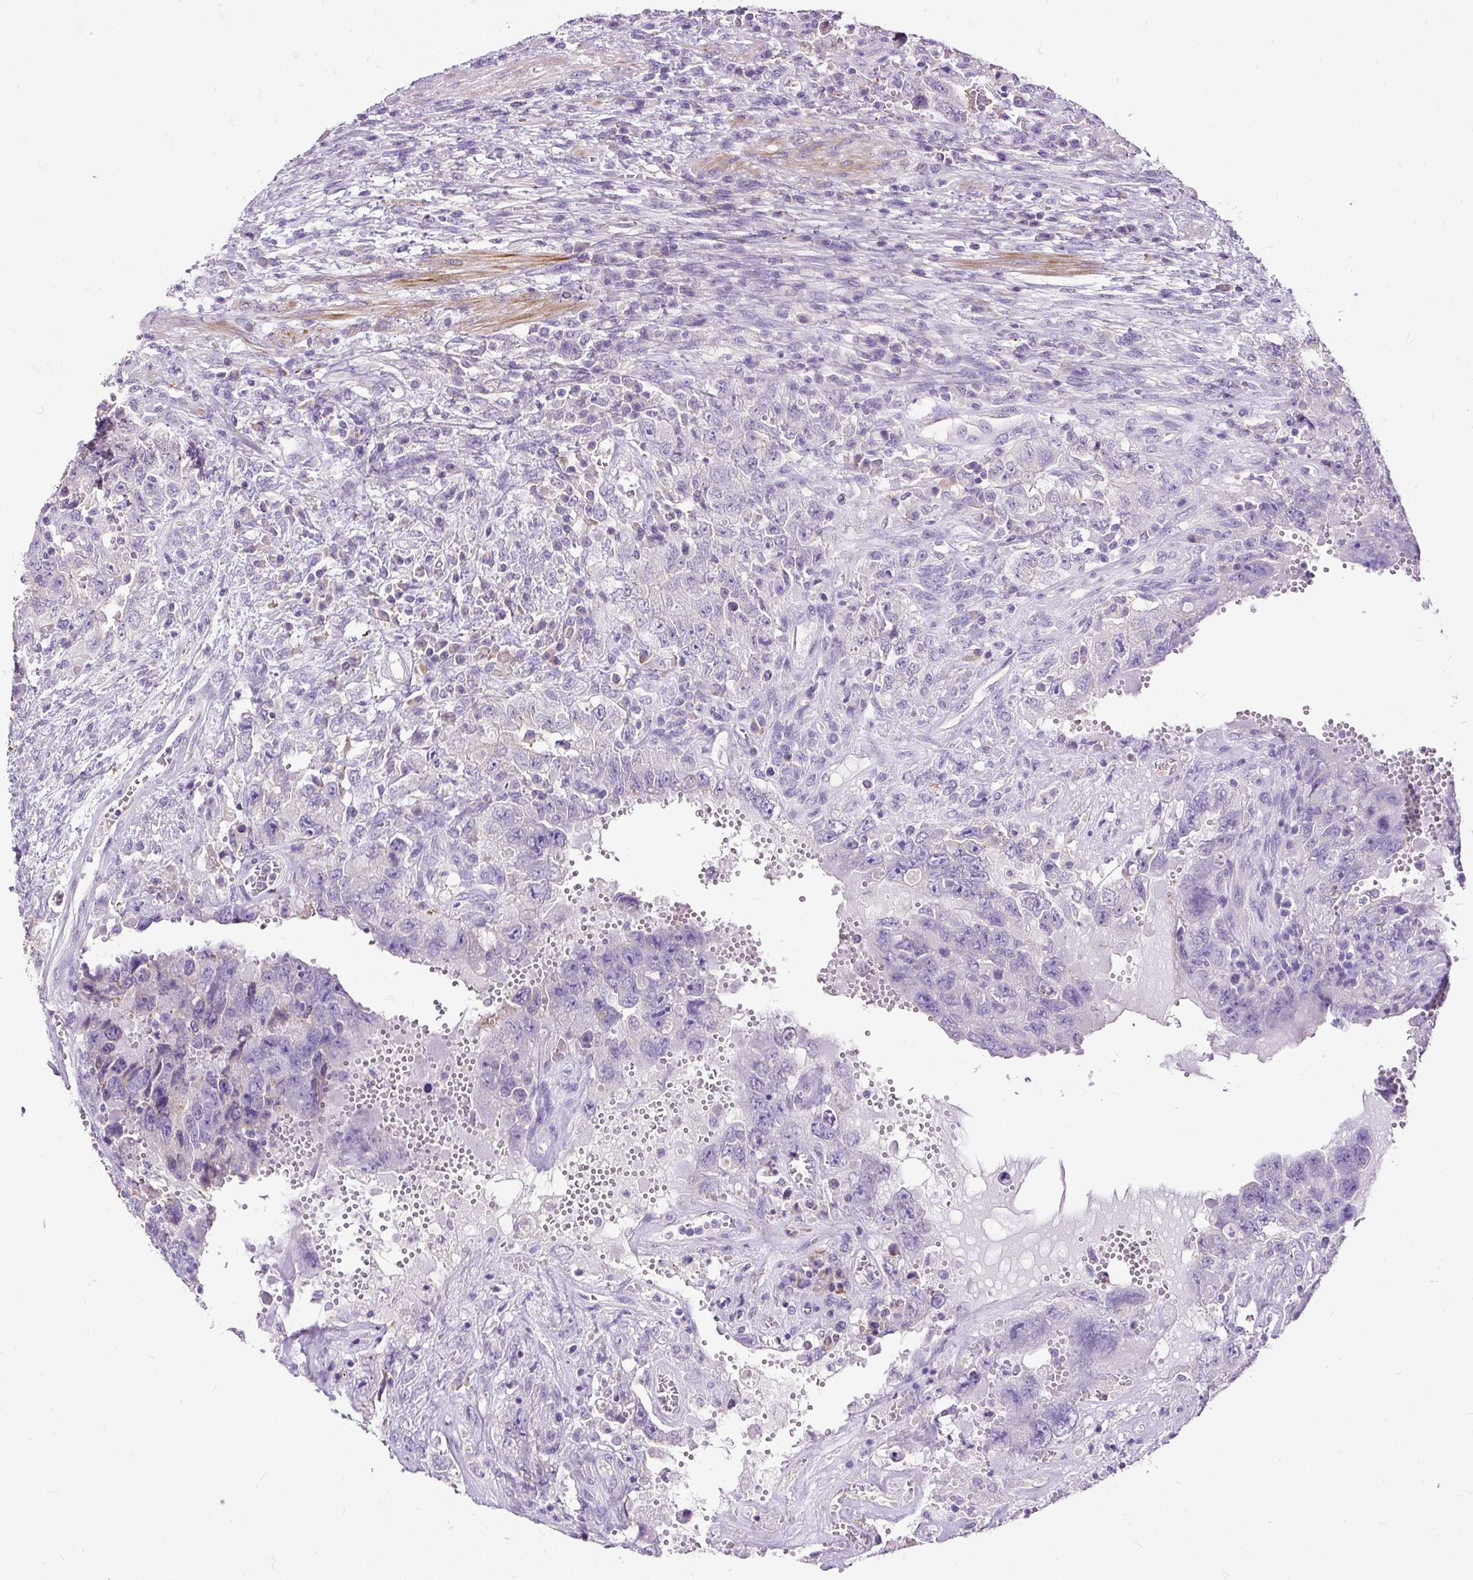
{"staining": {"intensity": "negative", "quantity": "none", "location": "none"}, "tissue": "testis cancer", "cell_type": "Tumor cells", "image_type": "cancer", "snomed": [{"axis": "morphology", "description": "Carcinoma, Embryonal, NOS"}, {"axis": "topography", "description": "Testis"}], "caption": "High magnification brightfield microscopy of testis cancer stained with DAB (brown) and counterstained with hematoxylin (blue): tumor cells show no significant expression. (DAB IHC with hematoxylin counter stain).", "gene": "GBX1", "patient": {"sex": "male", "age": 26}}